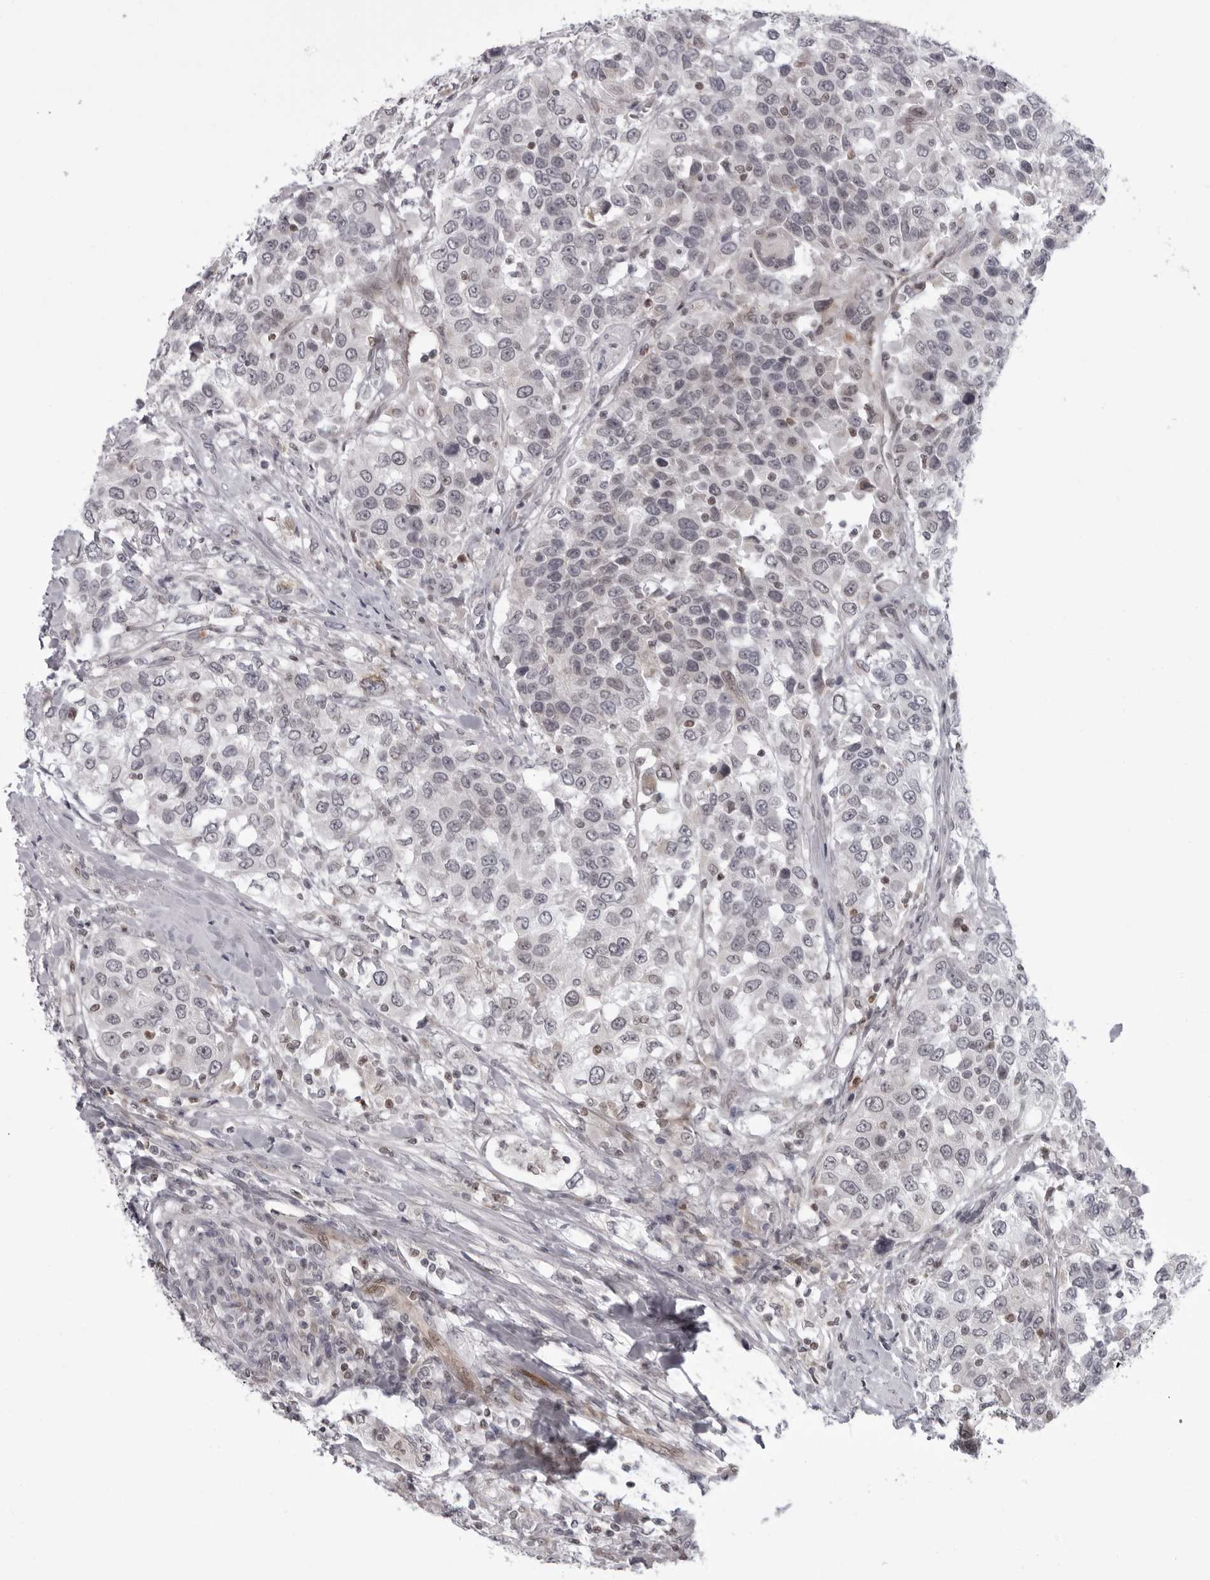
{"staining": {"intensity": "weak", "quantity": "<25%", "location": "nuclear"}, "tissue": "urothelial cancer", "cell_type": "Tumor cells", "image_type": "cancer", "snomed": [{"axis": "morphology", "description": "Urothelial carcinoma, High grade"}, {"axis": "topography", "description": "Urinary bladder"}], "caption": "DAB (3,3'-diaminobenzidine) immunohistochemical staining of human urothelial cancer exhibits no significant positivity in tumor cells.", "gene": "MAPK12", "patient": {"sex": "female", "age": 80}}